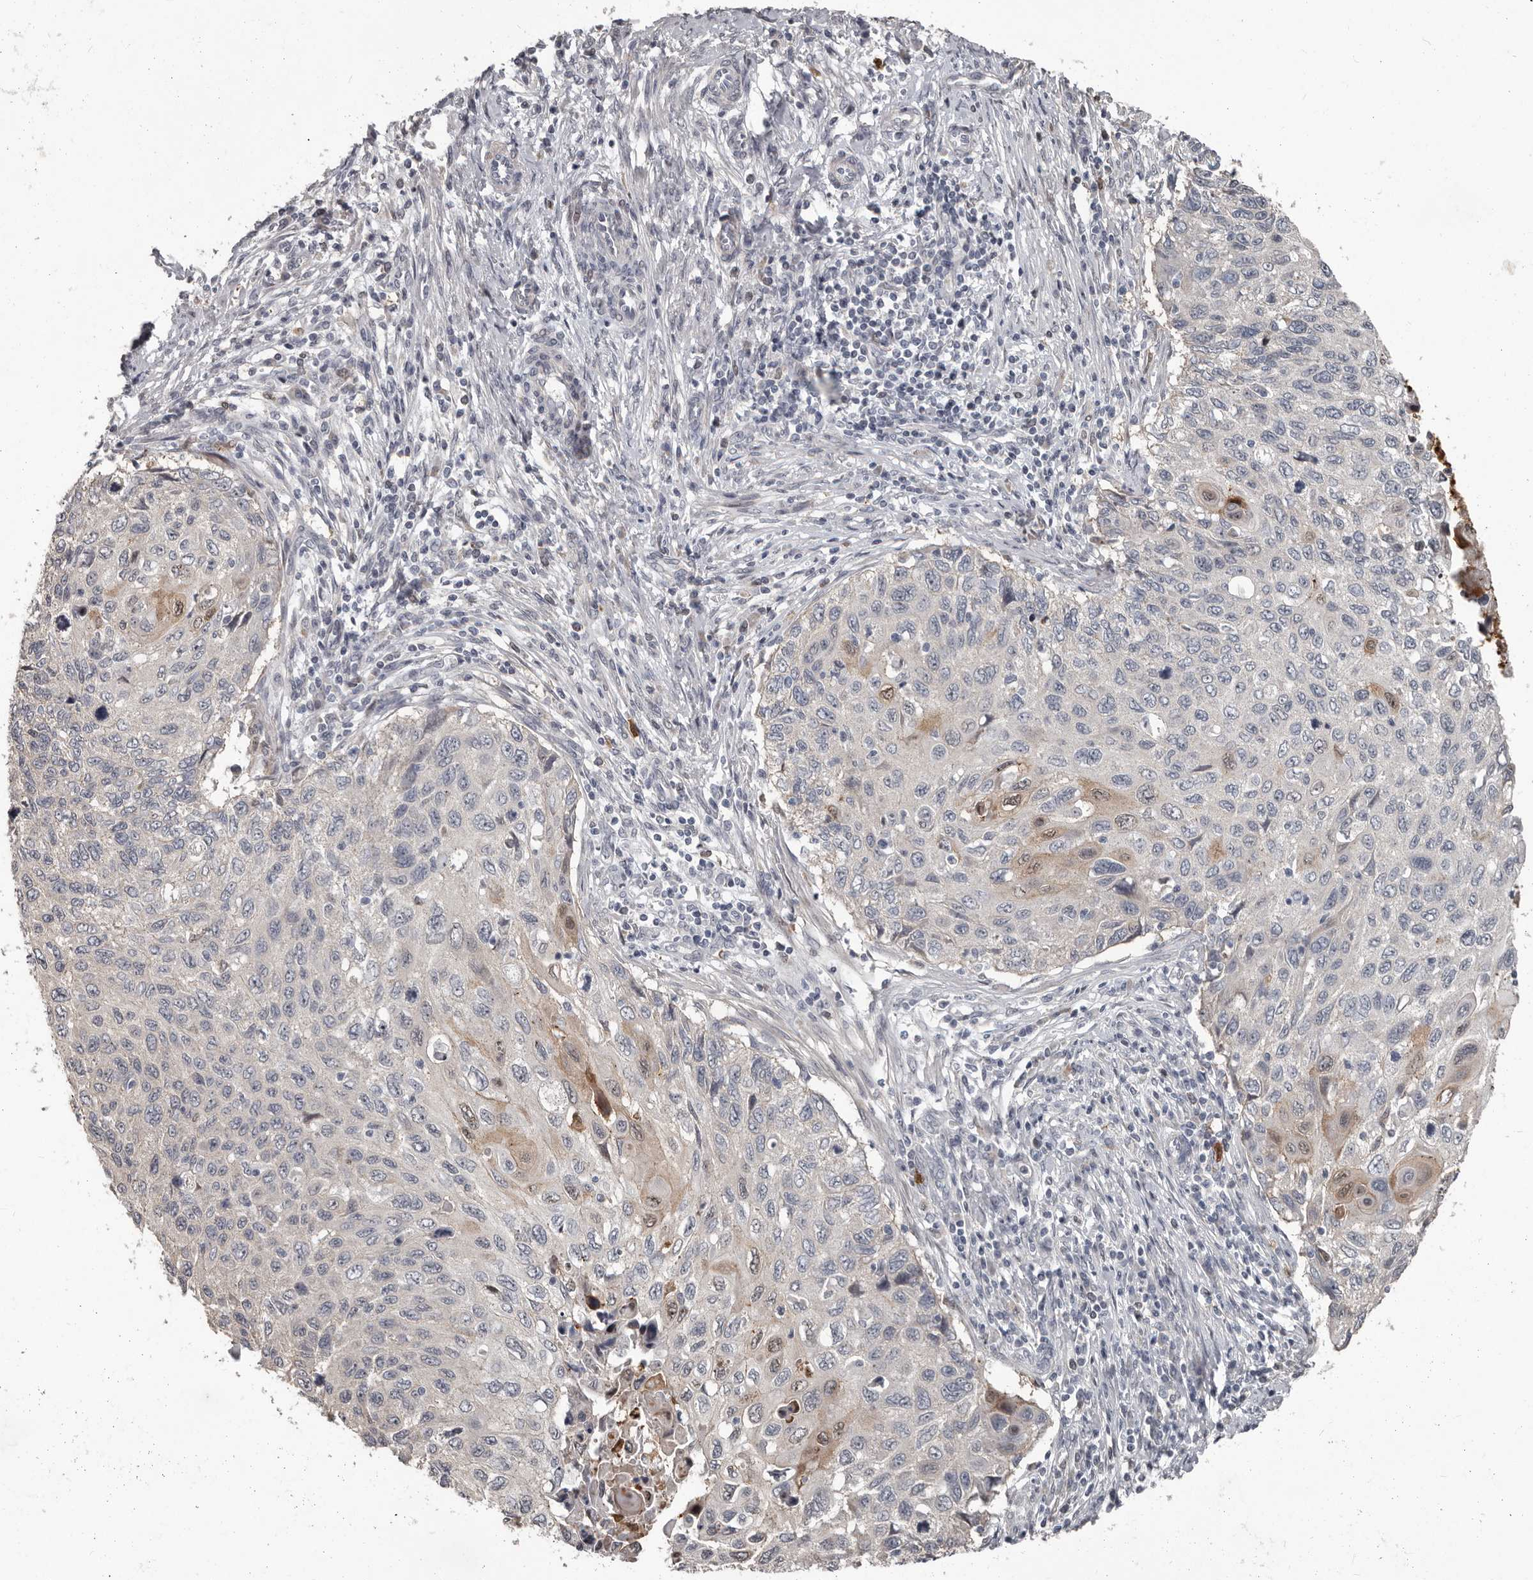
{"staining": {"intensity": "weak", "quantity": "<25%", "location": "cytoplasmic/membranous,nuclear"}, "tissue": "cervical cancer", "cell_type": "Tumor cells", "image_type": "cancer", "snomed": [{"axis": "morphology", "description": "Squamous cell carcinoma, NOS"}, {"axis": "topography", "description": "Cervix"}], "caption": "DAB (3,3'-diaminobenzidine) immunohistochemical staining of cervical cancer demonstrates no significant positivity in tumor cells.", "gene": "GPR157", "patient": {"sex": "female", "age": 70}}